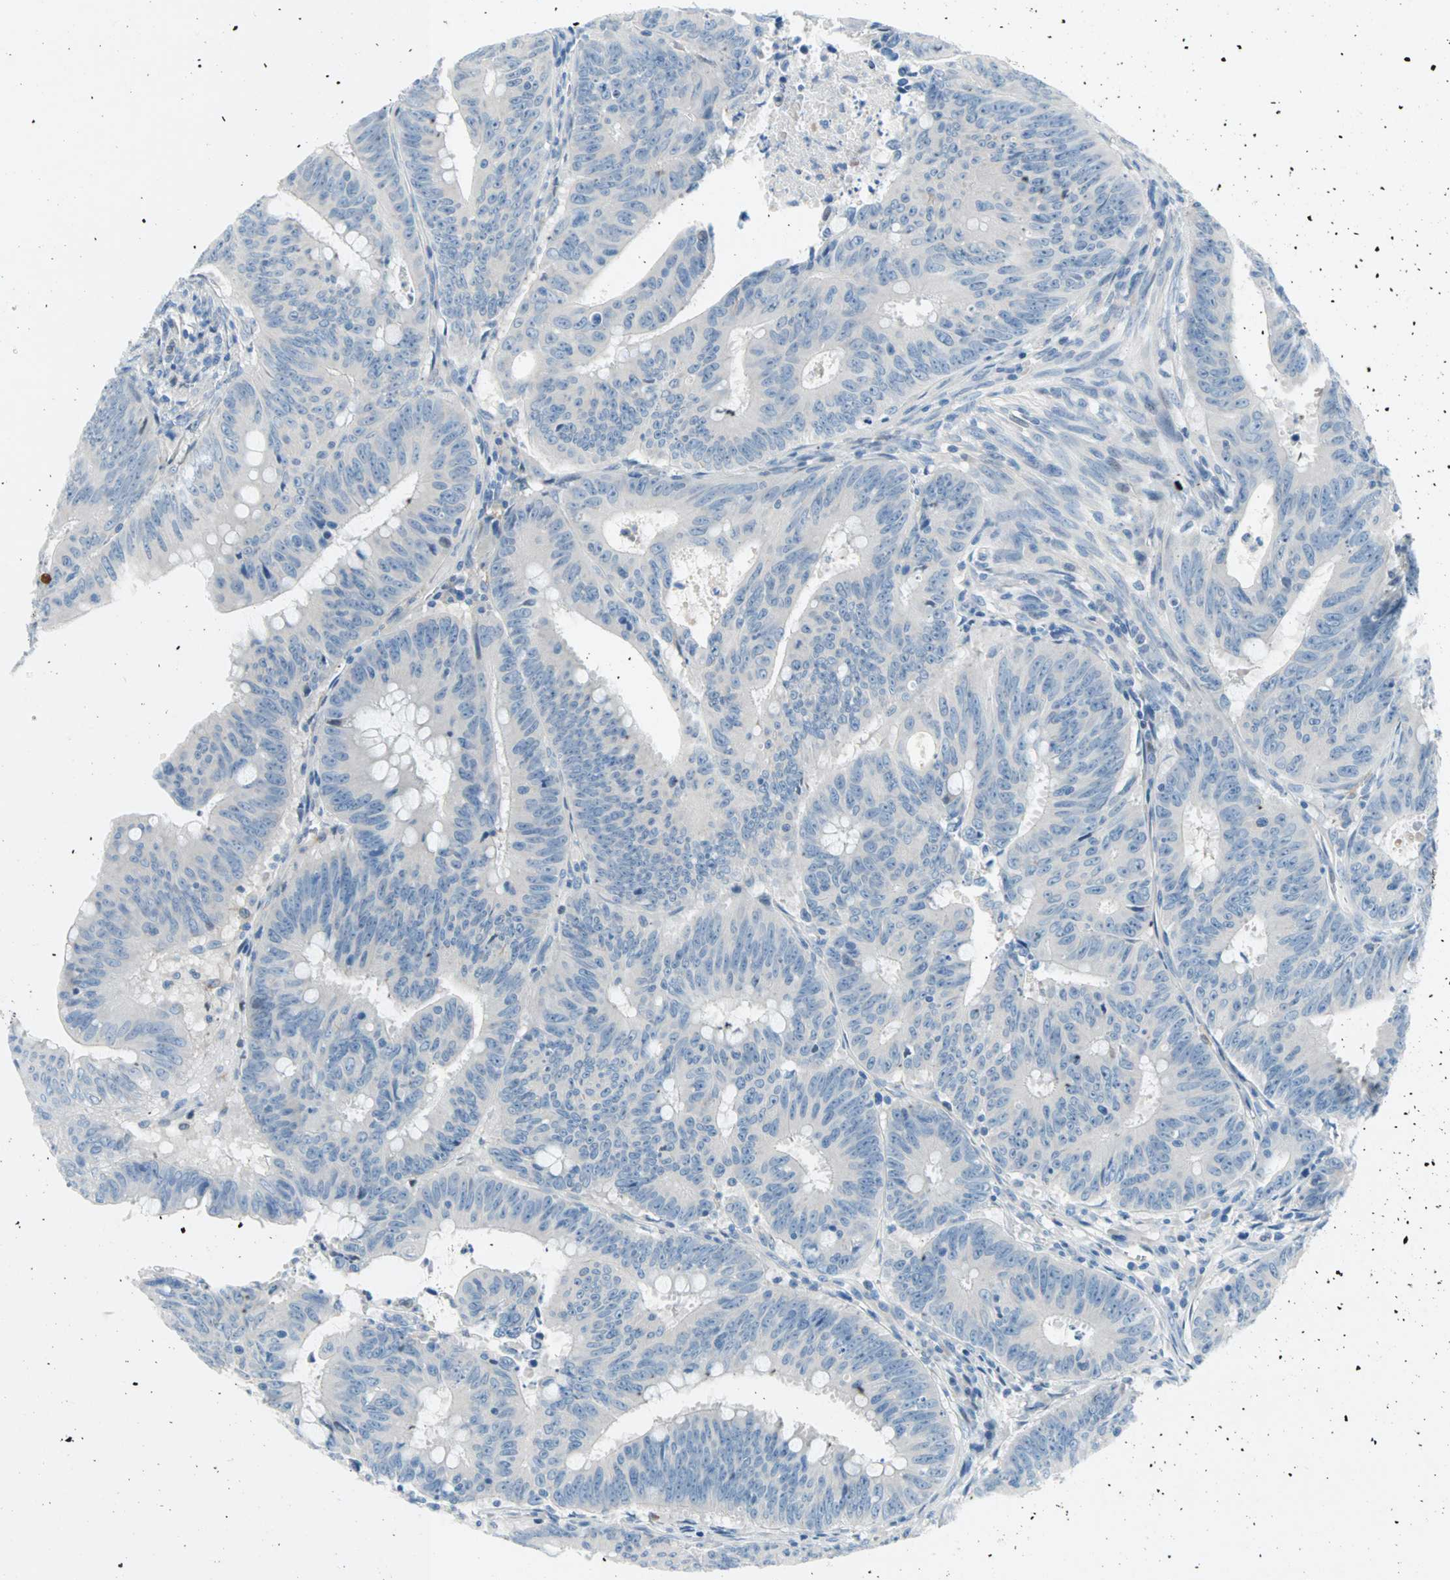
{"staining": {"intensity": "negative", "quantity": "none", "location": "none"}, "tissue": "colorectal cancer", "cell_type": "Tumor cells", "image_type": "cancer", "snomed": [{"axis": "morphology", "description": "Adenocarcinoma, NOS"}, {"axis": "topography", "description": "Colon"}], "caption": "Immunohistochemical staining of human colorectal adenocarcinoma exhibits no significant expression in tumor cells.", "gene": "TMEM163", "patient": {"sex": "male", "age": 45}}